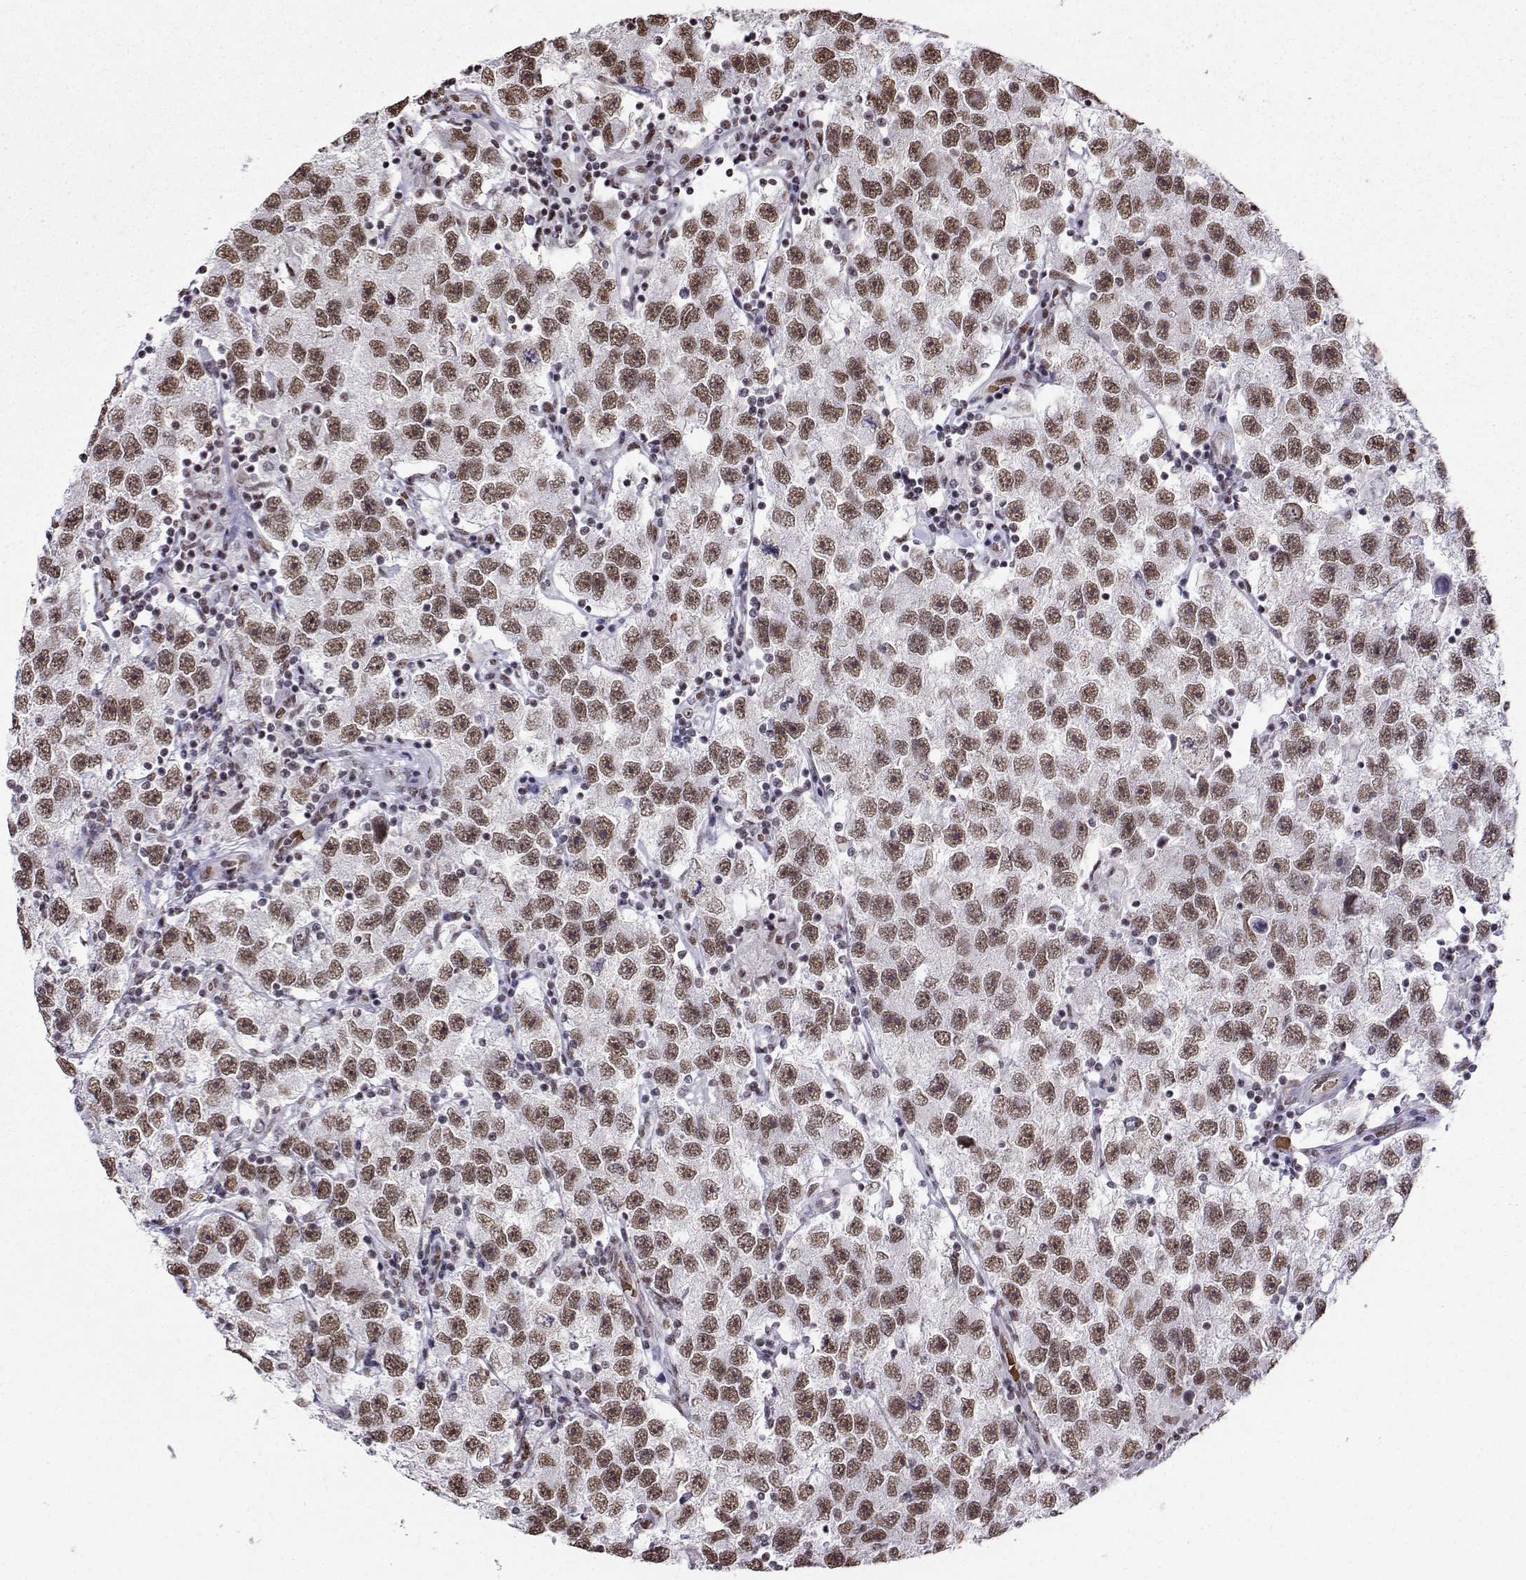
{"staining": {"intensity": "moderate", "quantity": ">75%", "location": "nuclear"}, "tissue": "testis cancer", "cell_type": "Tumor cells", "image_type": "cancer", "snomed": [{"axis": "morphology", "description": "Seminoma, NOS"}, {"axis": "topography", "description": "Testis"}], "caption": "Moderate nuclear protein positivity is identified in about >75% of tumor cells in testis cancer.", "gene": "CCNK", "patient": {"sex": "male", "age": 26}}